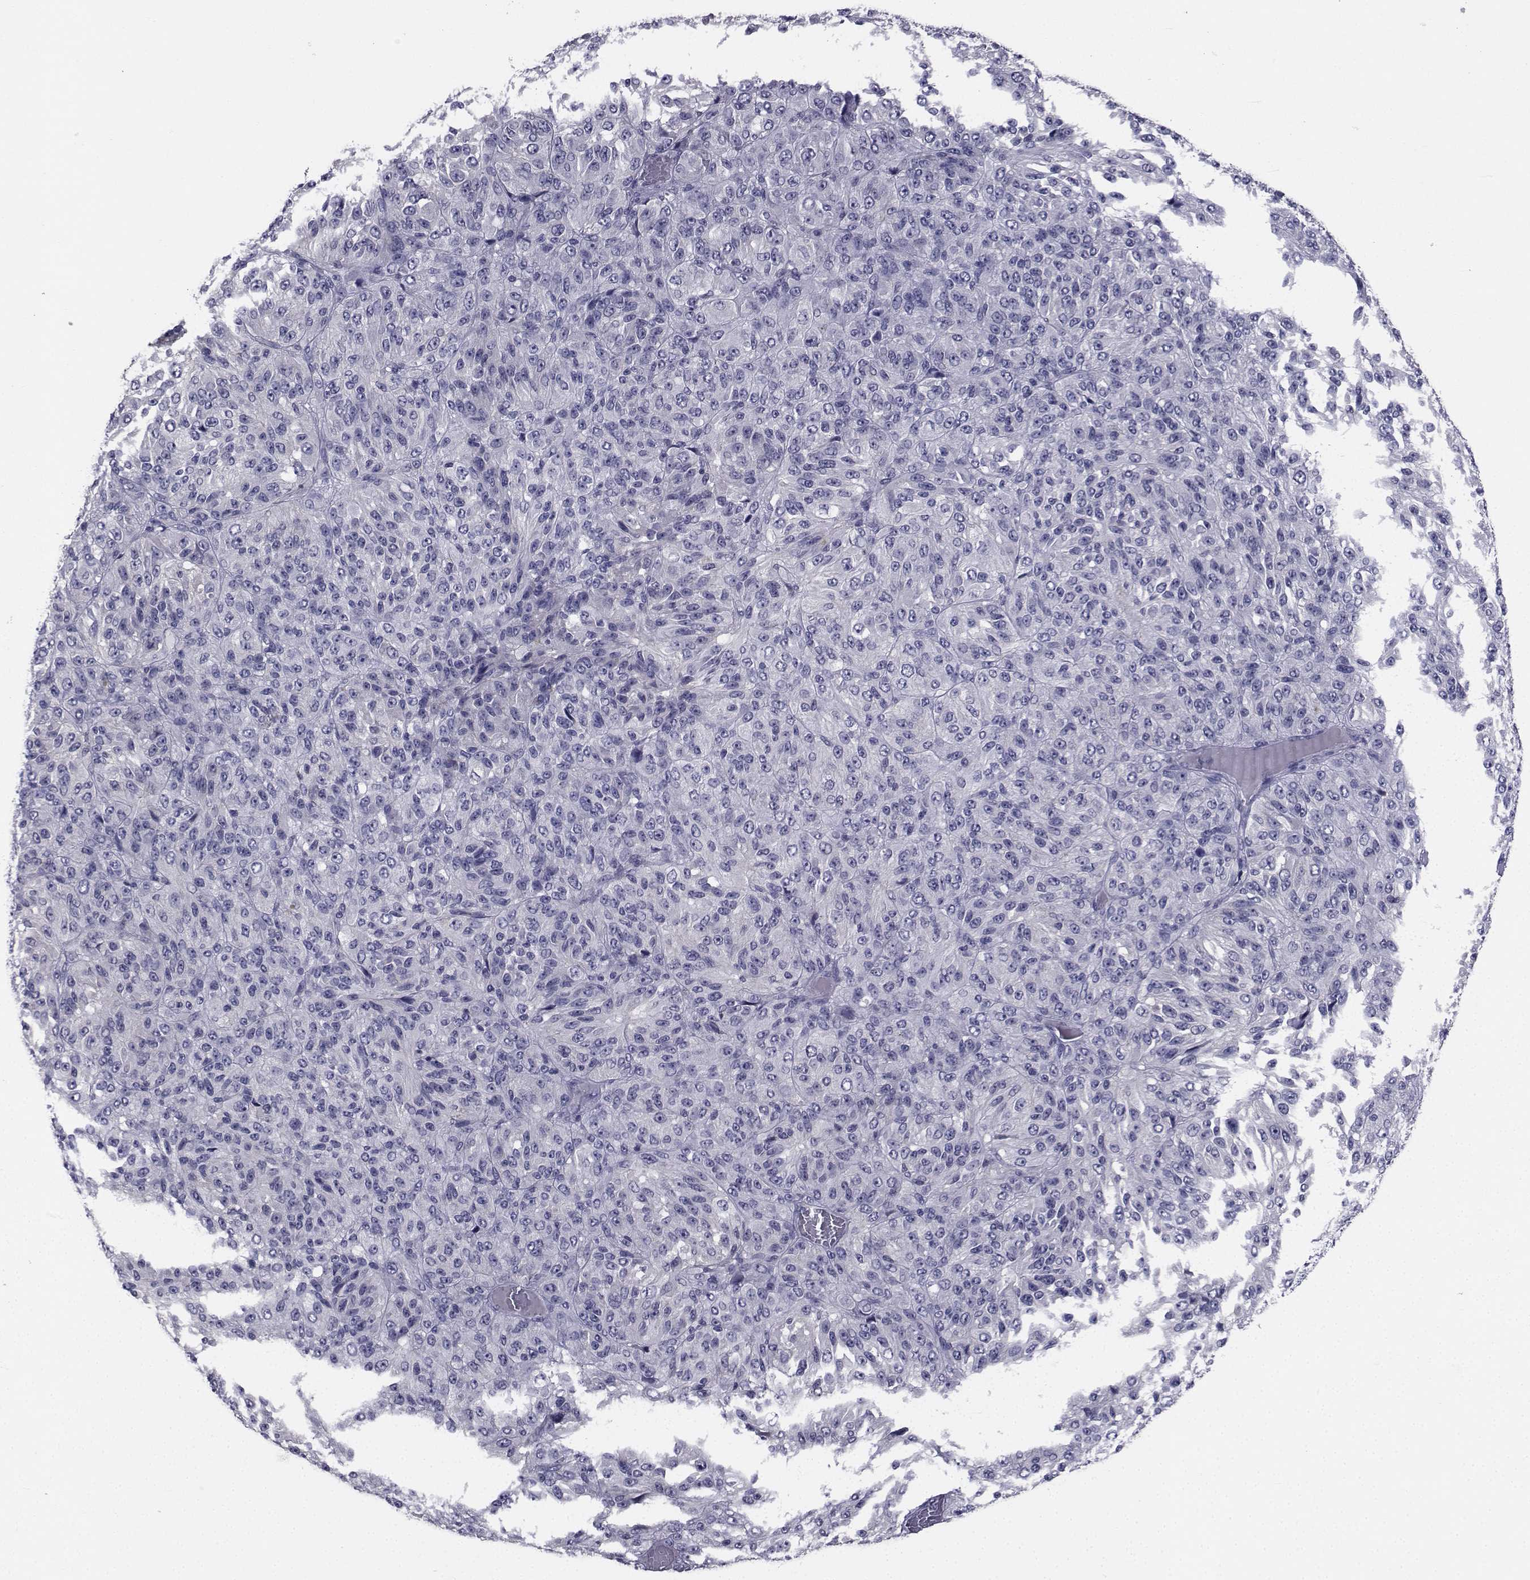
{"staining": {"intensity": "negative", "quantity": "none", "location": "none"}, "tissue": "melanoma", "cell_type": "Tumor cells", "image_type": "cancer", "snomed": [{"axis": "morphology", "description": "Malignant melanoma, Metastatic site"}, {"axis": "topography", "description": "Brain"}], "caption": "Immunohistochemistry photomicrograph of melanoma stained for a protein (brown), which reveals no positivity in tumor cells.", "gene": "CHRNA1", "patient": {"sex": "female", "age": 56}}